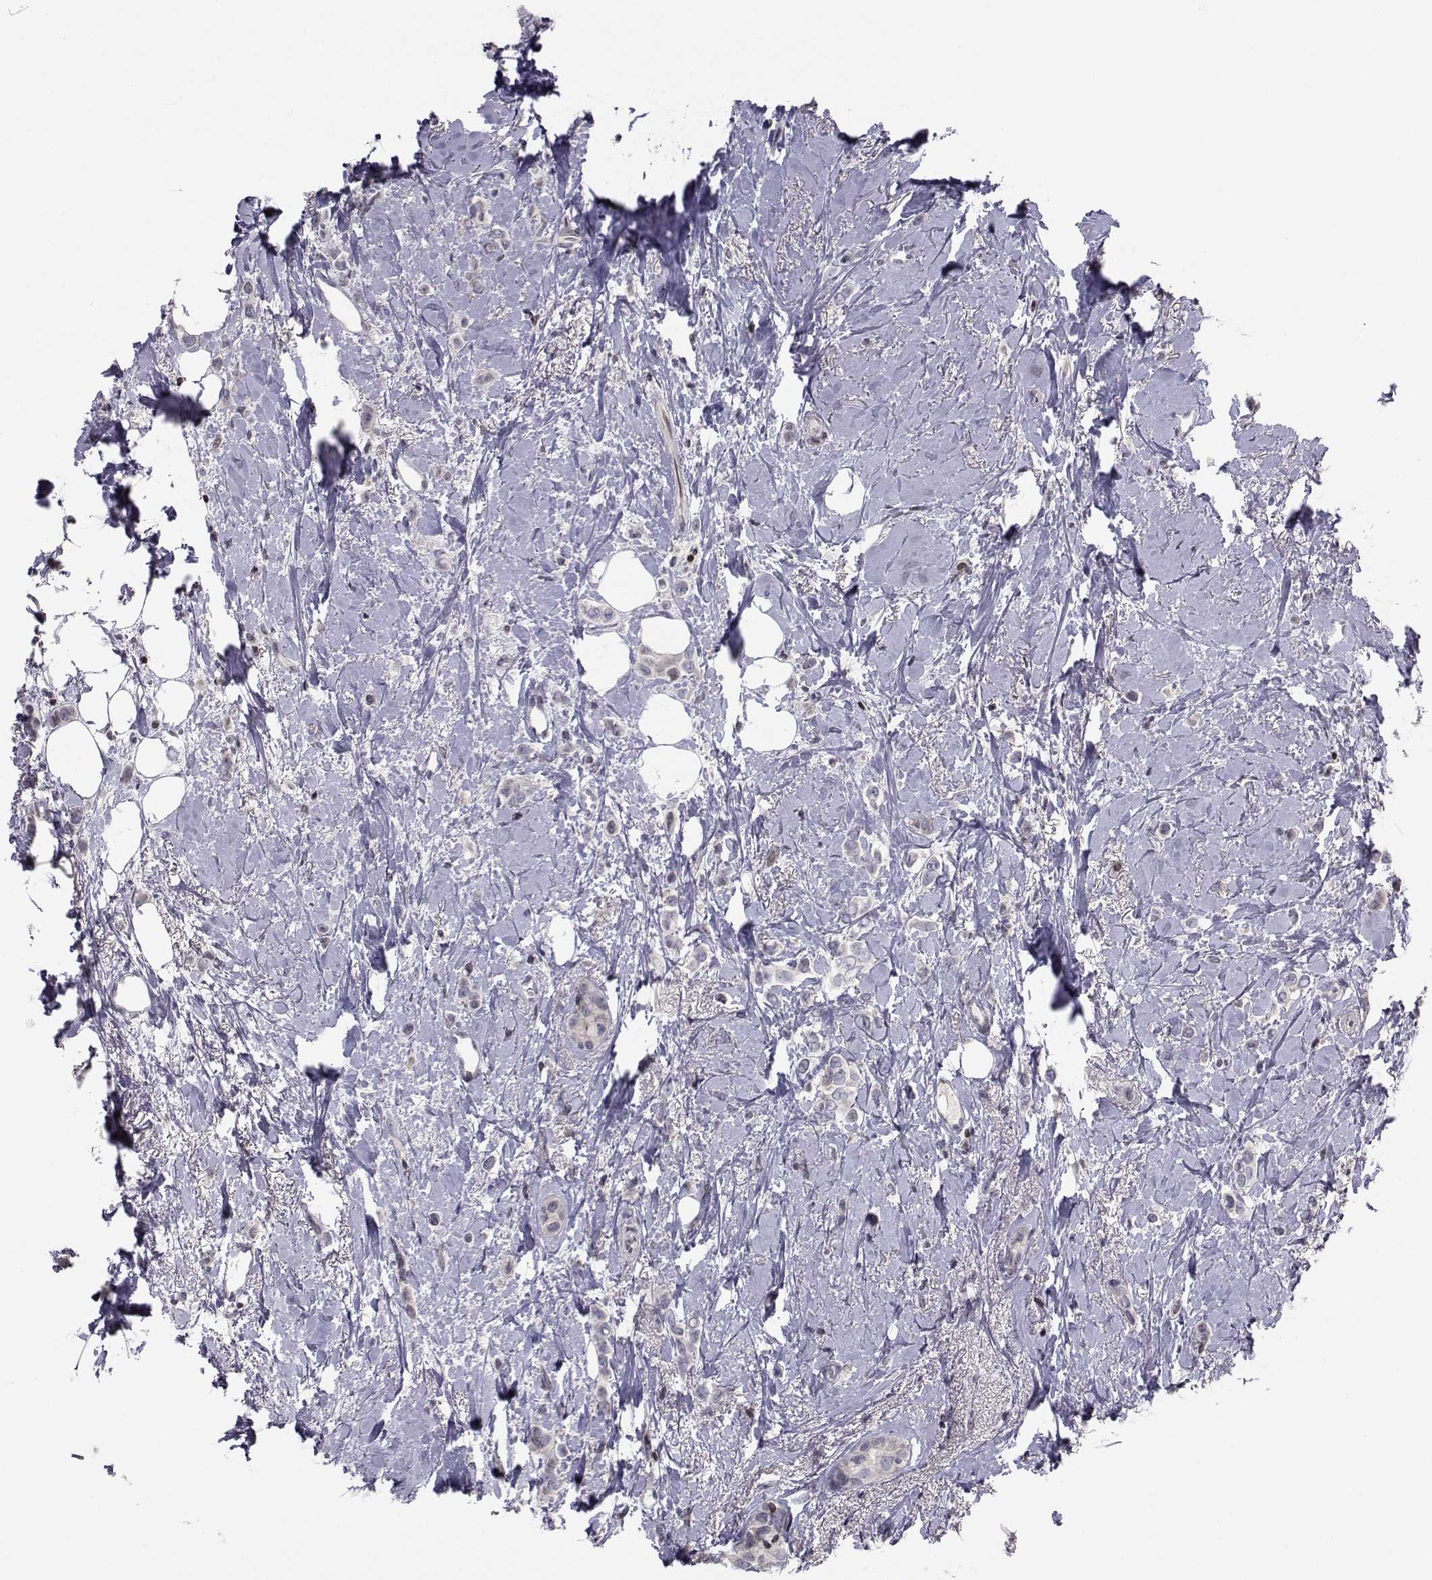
{"staining": {"intensity": "negative", "quantity": "none", "location": "none"}, "tissue": "breast cancer", "cell_type": "Tumor cells", "image_type": "cancer", "snomed": [{"axis": "morphology", "description": "Lobular carcinoma"}, {"axis": "topography", "description": "Breast"}], "caption": "Immunohistochemistry (IHC) histopathology image of lobular carcinoma (breast) stained for a protein (brown), which demonstrates no positivity in tumor cells.", "gene": "PCP4L1", "patient": {"sex": "female", "age": 66}}